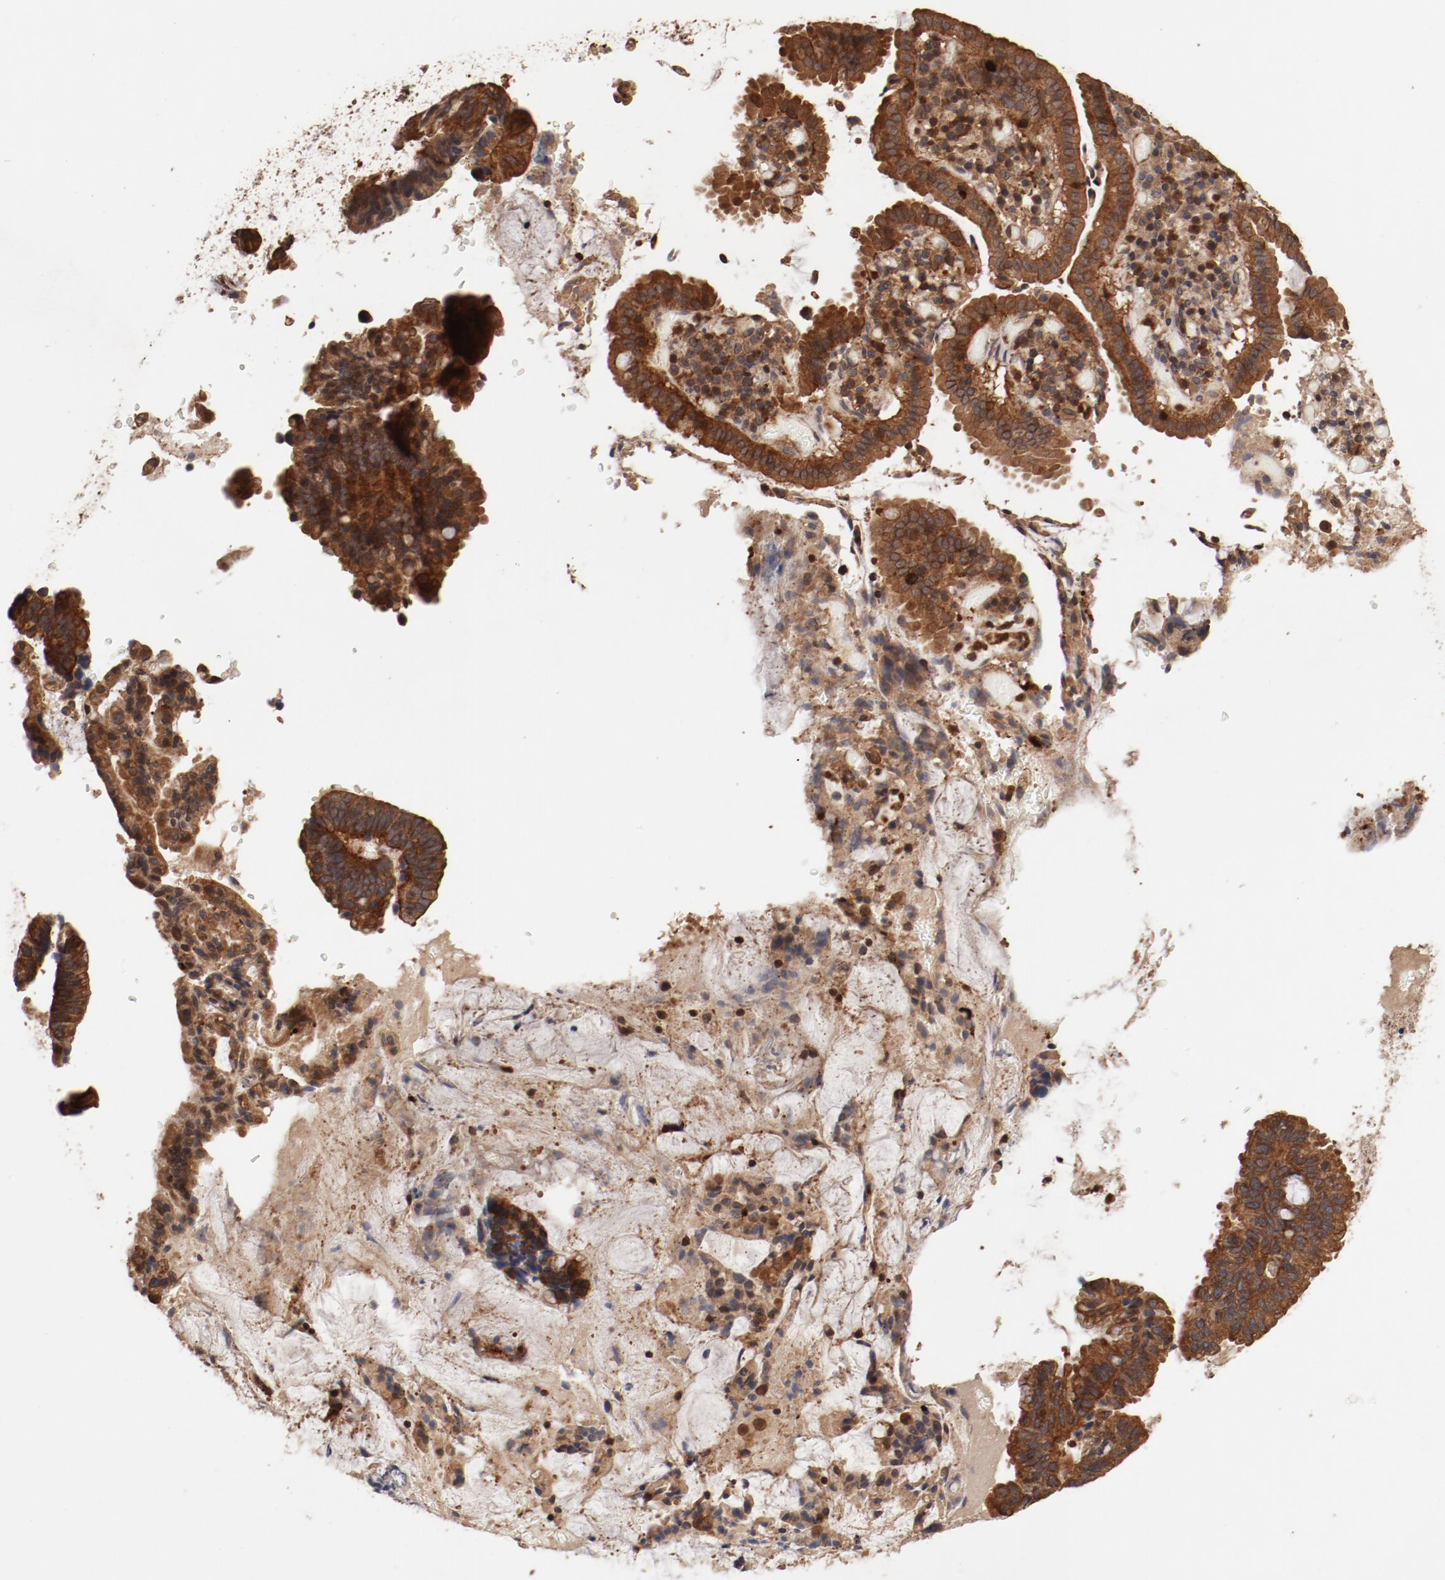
{"staining": {"intensity": "moderate", "quantity": ">75%", "location": "cytoplasmic/membranous"}, "tissue": "pancreatic cancer", "cell_type": "Tumor cells", "image_type": "cancer", "snomed": [{"axis": "morphology", "description": "Adenocarcinoma, NOS"}, {"axis": "topography", "description": "Pancreas"}], "caption": "This micrograph displays pancreatic cancer stained with immunohistochemistry (IHC) to label a protein in brown. The cytoplasmic/membranous of tumor cells show moderate positivity for the protein. Nuclei are counter-stained blue.", "gene": "GUF1", "patient": {"sex": "male", "age": 82}}